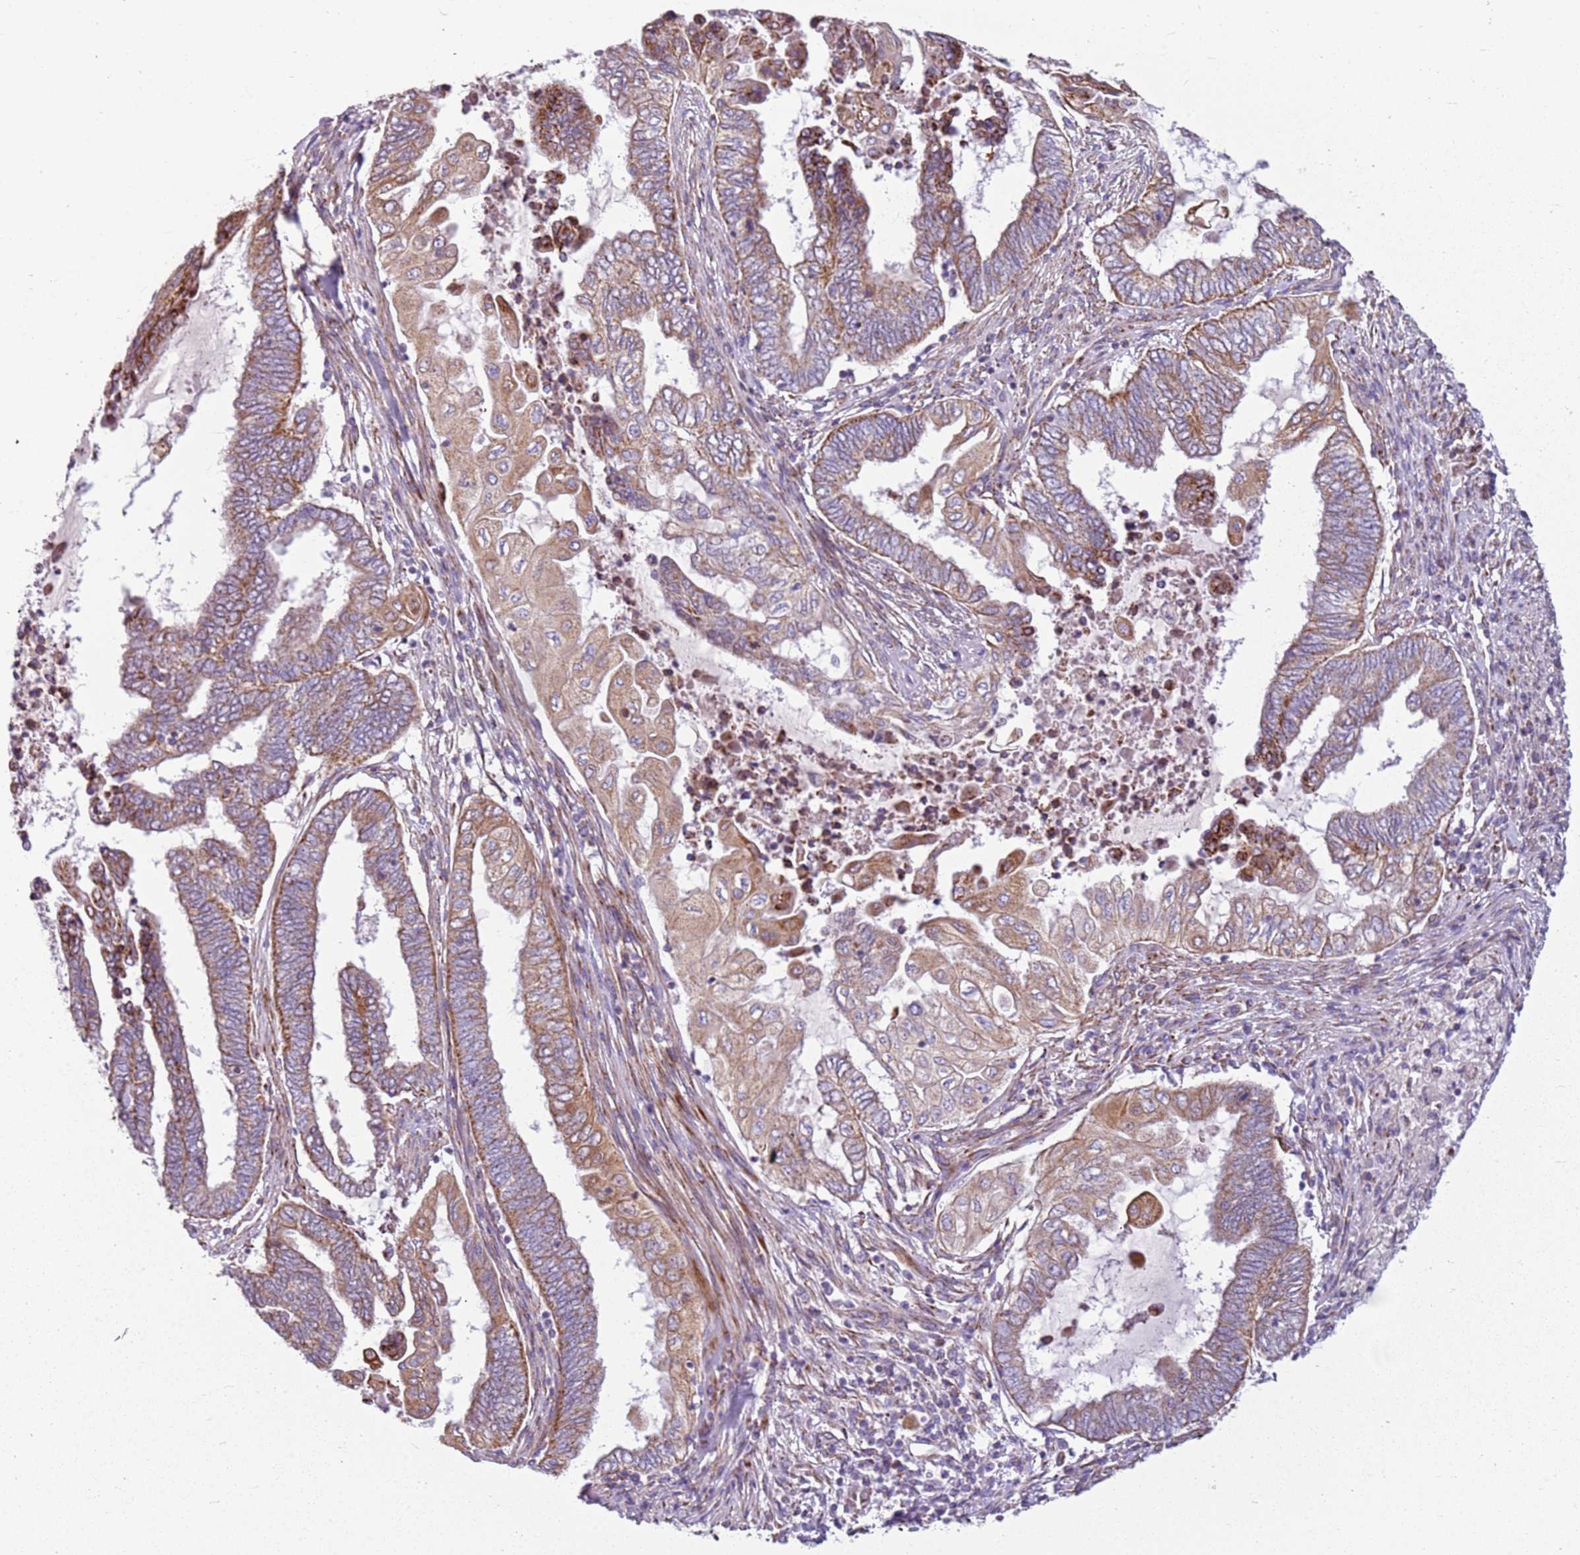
{"staining": {"intensity": "moderate", "quantity": ">75%", "location": "cytoplasmic/membranous"}, "tissue": "endometrial cancer", "cell_type": "Tumor cells", "image_type": "cancer", "snomed": [{"axis": "morphology", "description": "Adenocarcinoma, NOS"}, {"axis": "topography", "description": "Uterus"}, {"axis": "topography", "description": "Endometrium"}], "caption": "The histopathology image exhibits staining of endometrial cancer, revealing moderate cytoplasmic/membranous protein staining (brown color) within tumor cells.", "gene": "TMEM200C", "patient": {"sex": "female", "age": 70}}